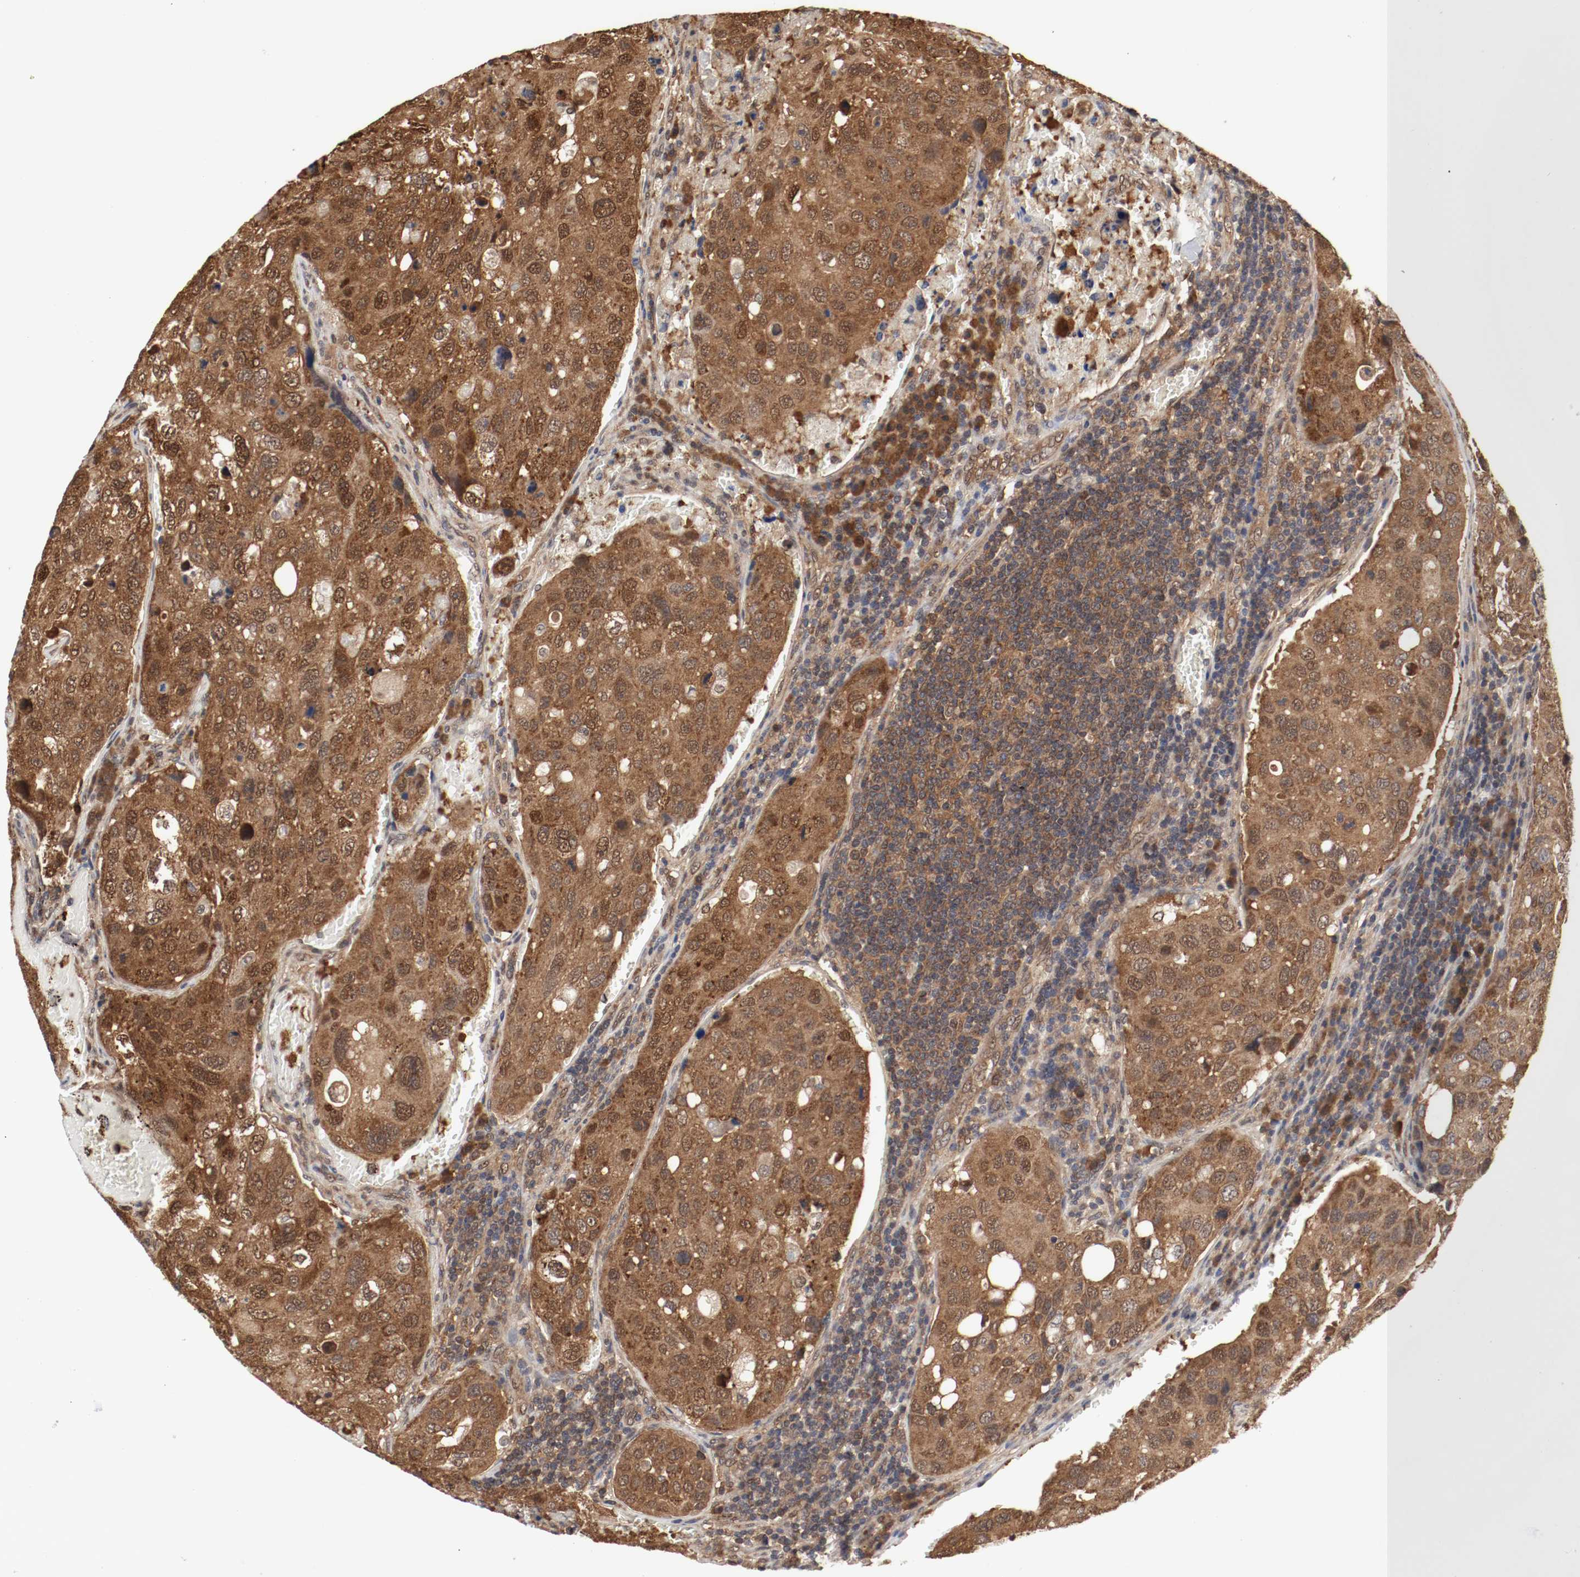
{"staining": {"intensity": "moderate", "quantity": ">75%", "location": "cytoplasmic/membranous,nuclear"}, "tissue": "urothelial cancer", "cell_type": "Tumor cells", "image_type": "cancer", "snomed": [{"axis": "morphology", "description": "Urothelial carcinoma, High grade"}, {"axis": "topography", "description": "Lymph node"}, {"axis": "topography", "description": "Urinary bladder"}], "caption": "This is an image of IHC staining of urothelial carcinoma (high-grade), which shows moderate staining in the cytoplasmic/membranous and nuclear of tumor cells.", "gene": "AFG3L2", "patient": {"sex": "male", "age": 51}}